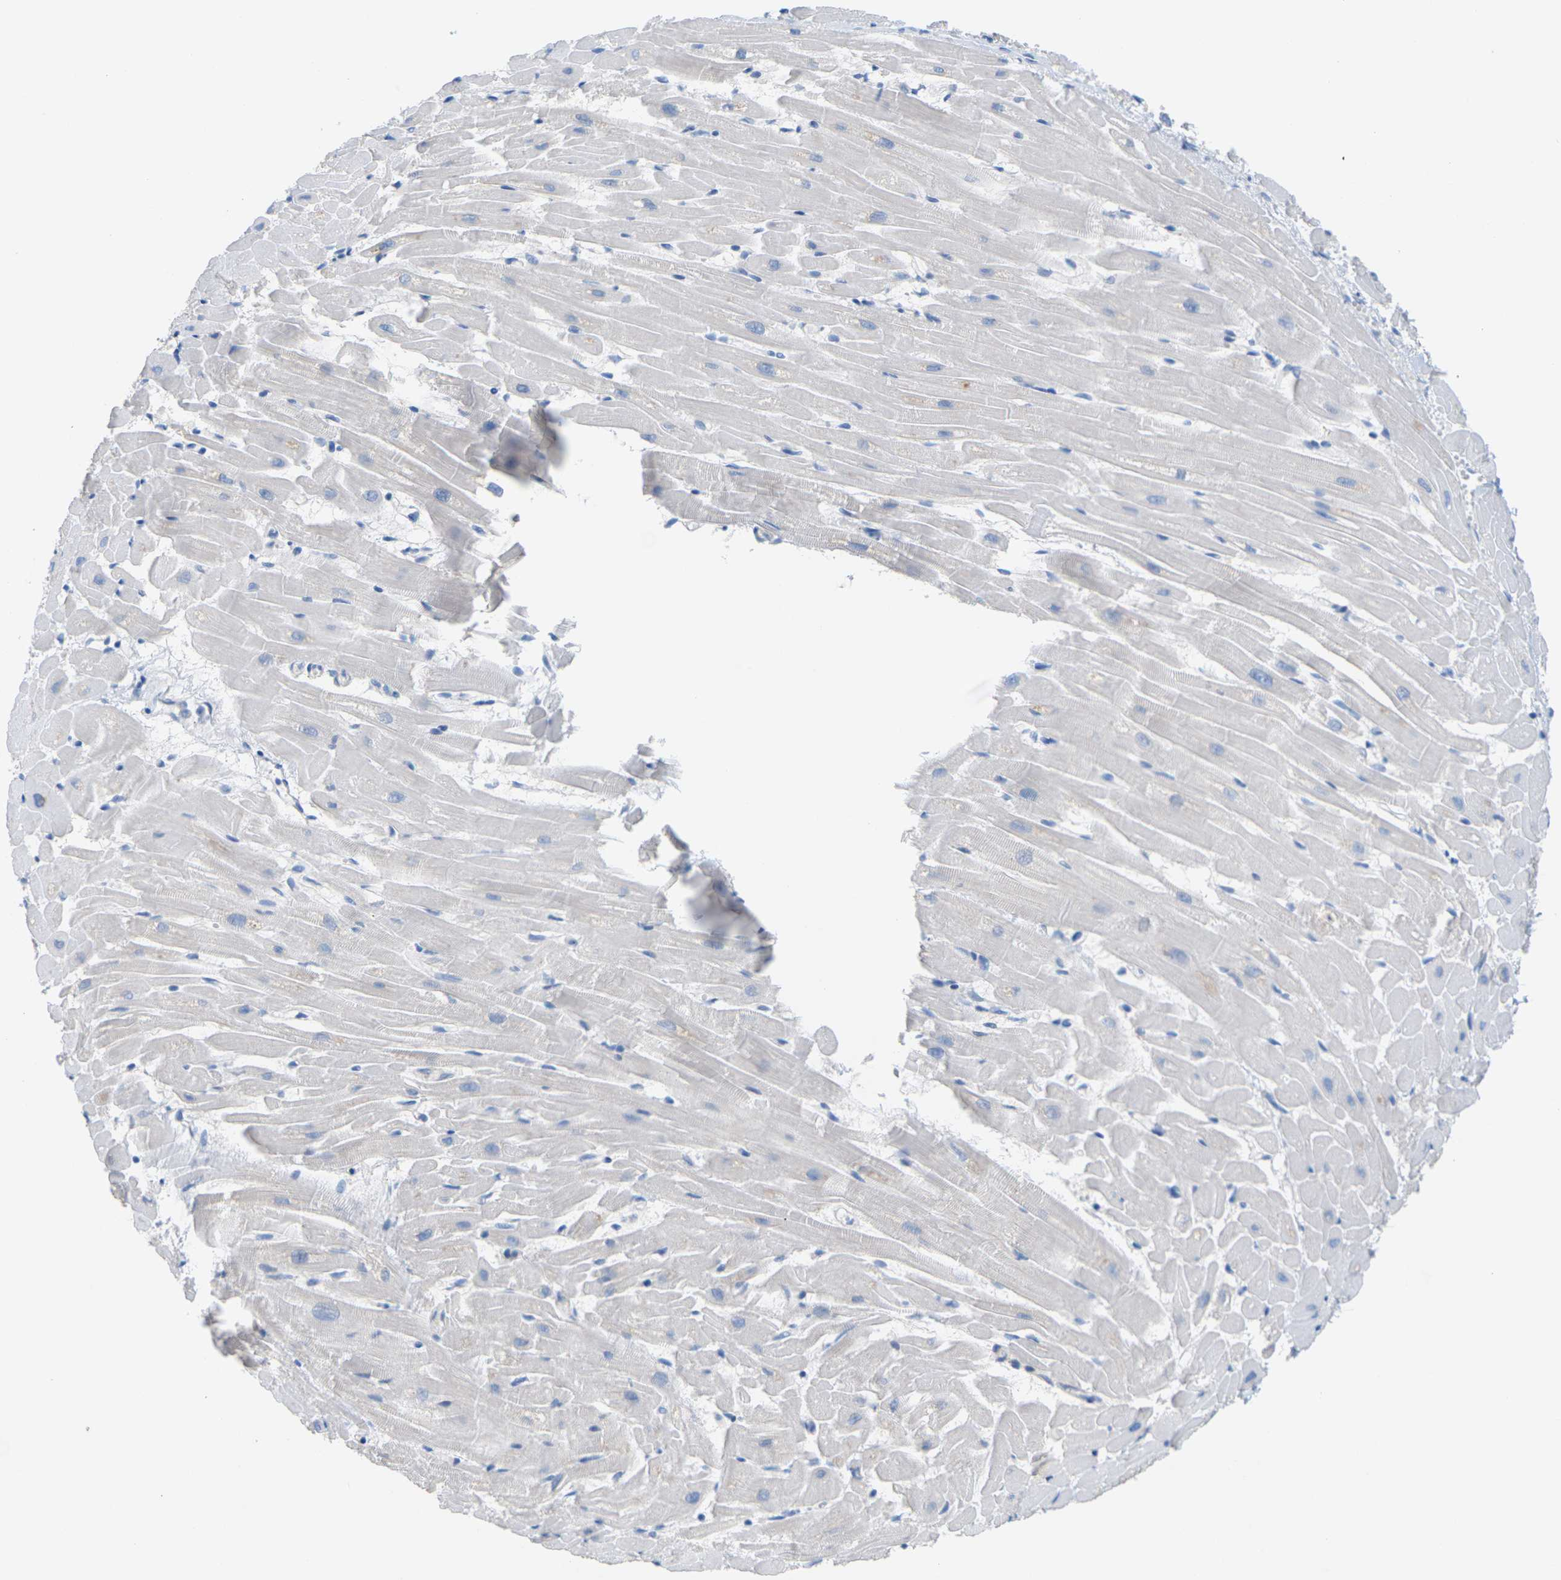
{"staining": {"intensity": "negative", "quantity": "none", "location": "none"}, "tissue": "heart muscle", "cell_type": "Cardiomyocytes", "image_type": "normal", "snomed": [{"axis": "morphology", "description": "Normal tissue, NOS"}, {"axis": "topography", "description": "Heart"}], "caption": "This micrograph is of benign heart muscle stained with IHC to label a protein in brown with the nuclei are counter-stained blue. There is no expression in cardiomyocytes.", "gene": "CLDN3", "patient": {"sex": "female", "age": 19}}